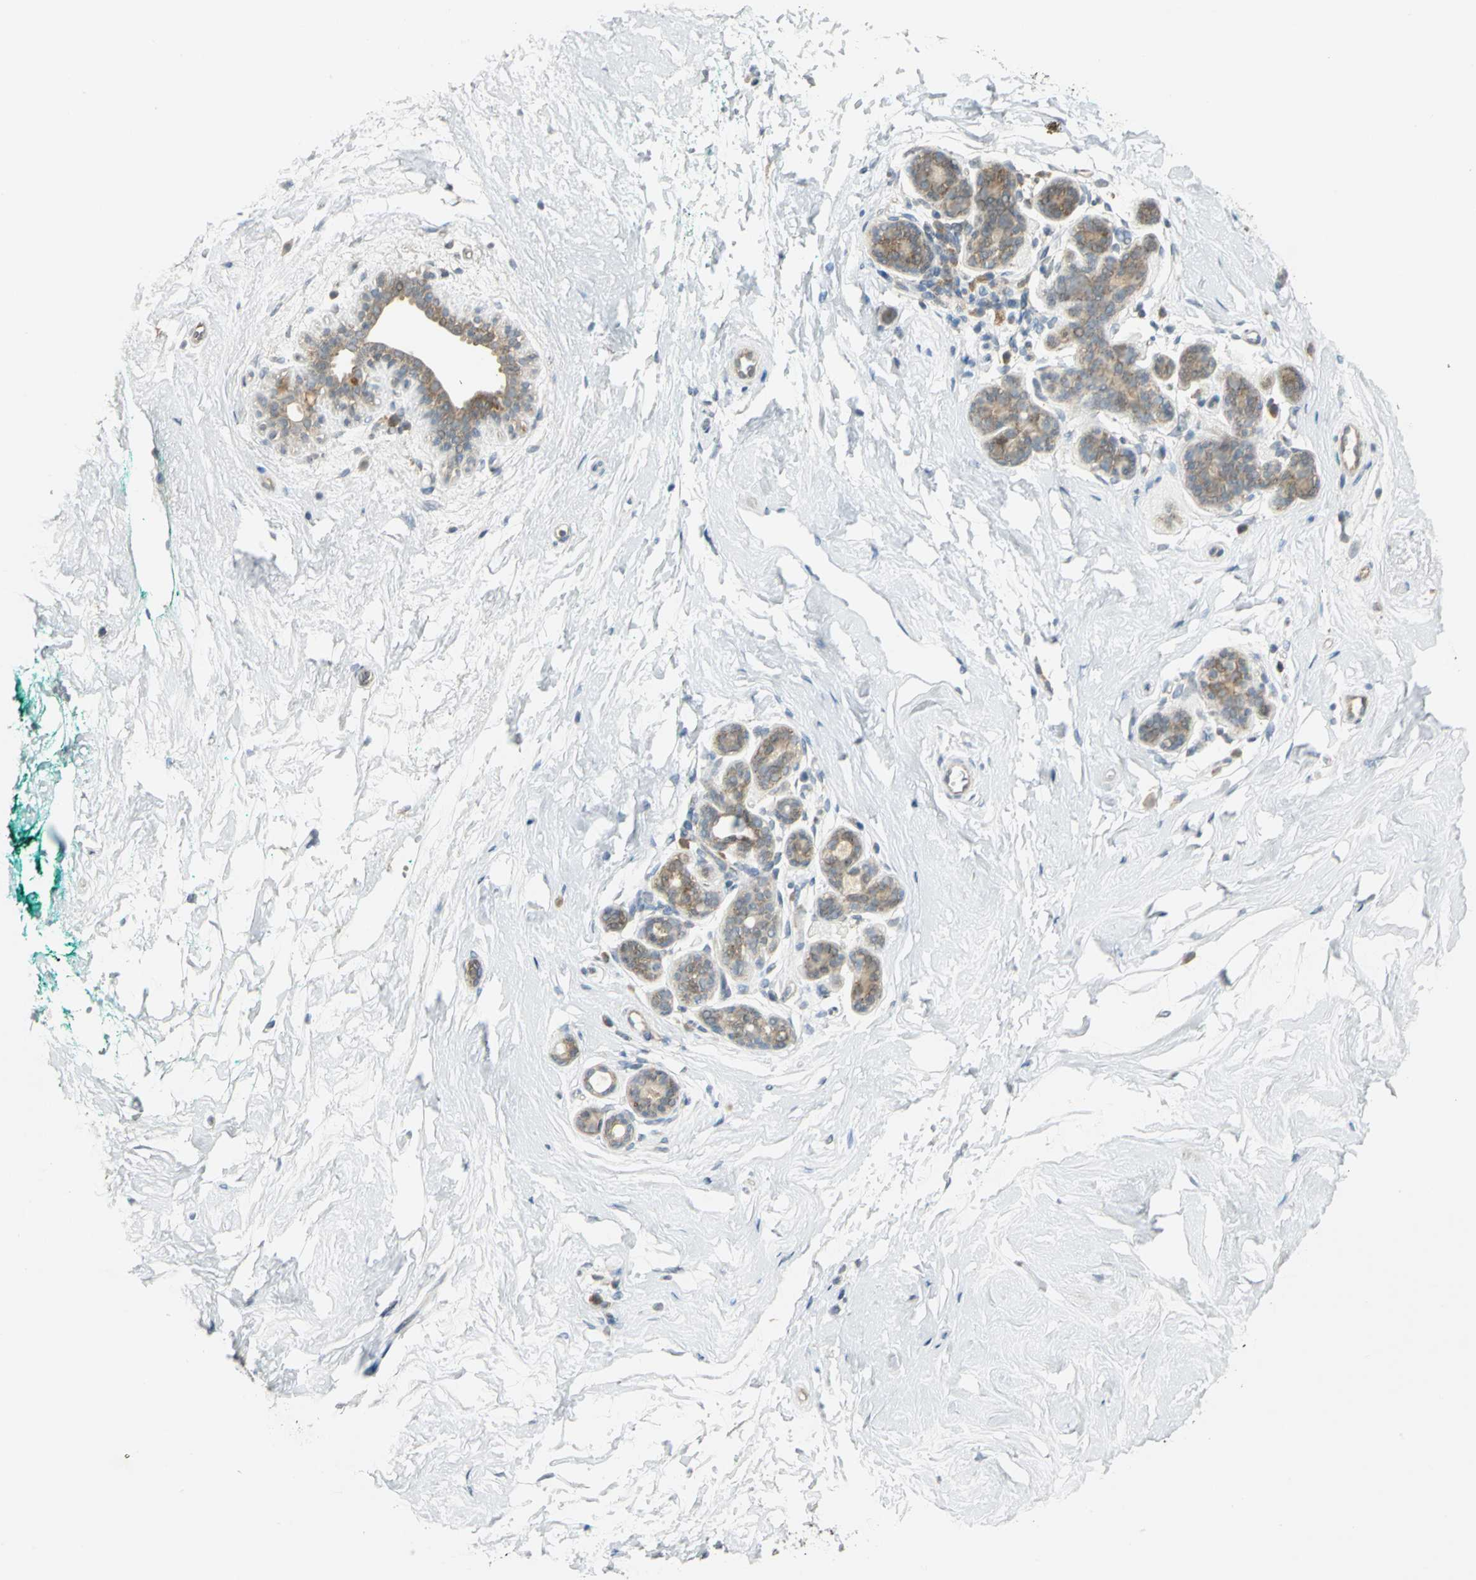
{"staining": {"intensity": "negative", "quantity": "none", "location": "none"}, "tissue": "breast", "cell_type": "Adipocytes", "image_type": "normal", "snomed": [{"axis": "morphology", "description": "Normal tissue, NOS"}, {"axis": "topography", "description": "Breast"}], "caption": "Human breast stained for a protein using immunohistochemistry (IHC) shows no staining in adipocytes.", "gene": "MAPK8IP3", "patient": {"sex": "female", "age": 52}}